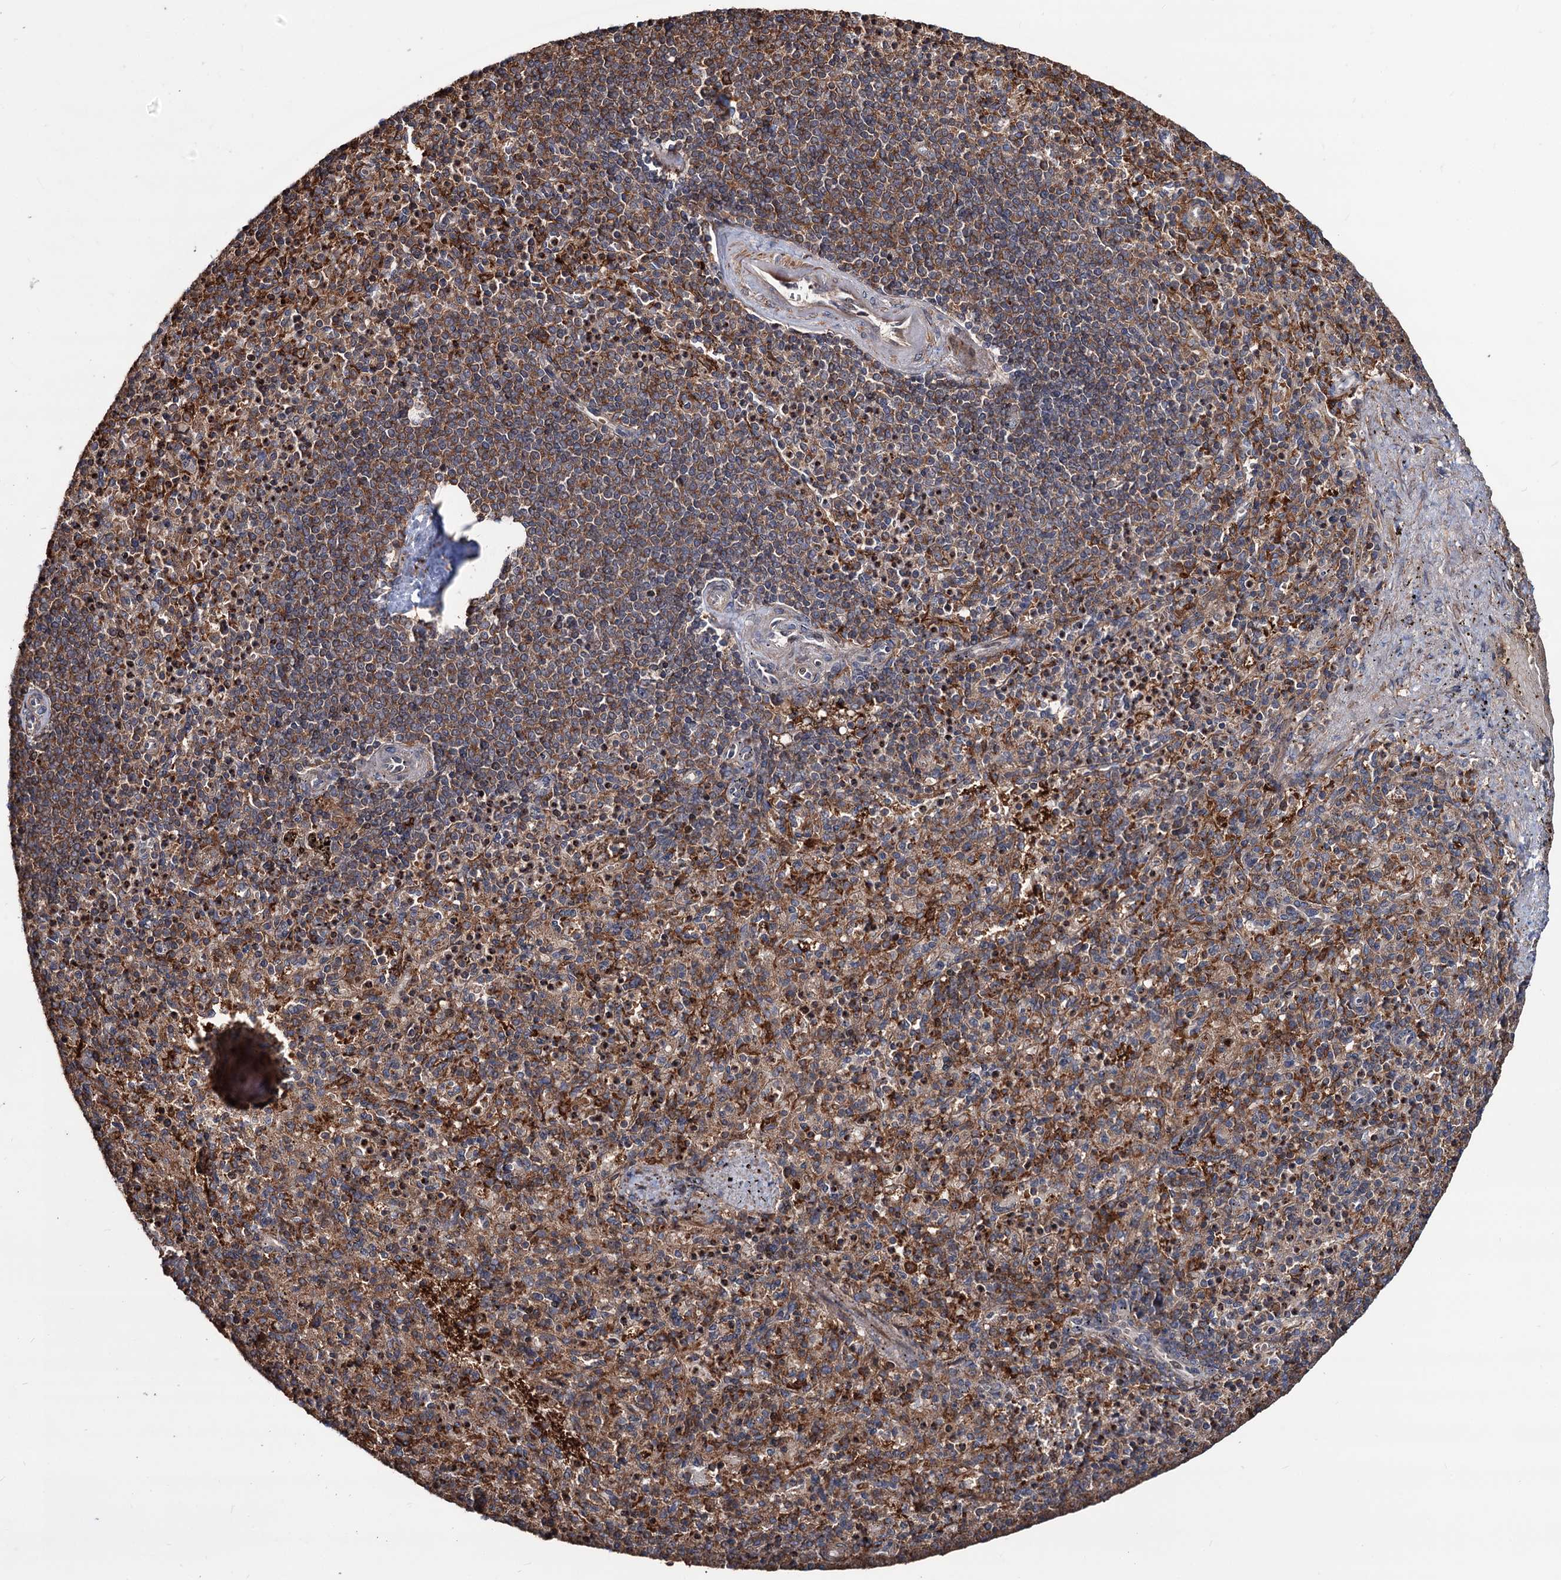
{"staining": {"intensity": "moderate", "quantity": ">75%", "location": "cytoplasmic/membranous"}, "tissue": "spleen", "cell_type": "Cells in red pulp", "image_type": "normal", "snomed": [{"axis": "morphology", "description": "Normal tissue, NOS"}, {"axis": "topography", "description": "Spleen"}], "caption": "Spleen stained with DAB IHC shows medium levels of moderate cytoplasmic/membranous expression in approximately >75% of cells in red pulp. The staining was performed using DAB, with brown indicating positive protein expression. Nuclei are stained blue with hematoxylin.", "gene": "GRIP1", "patient": {"sex": "female", "age": 74}}